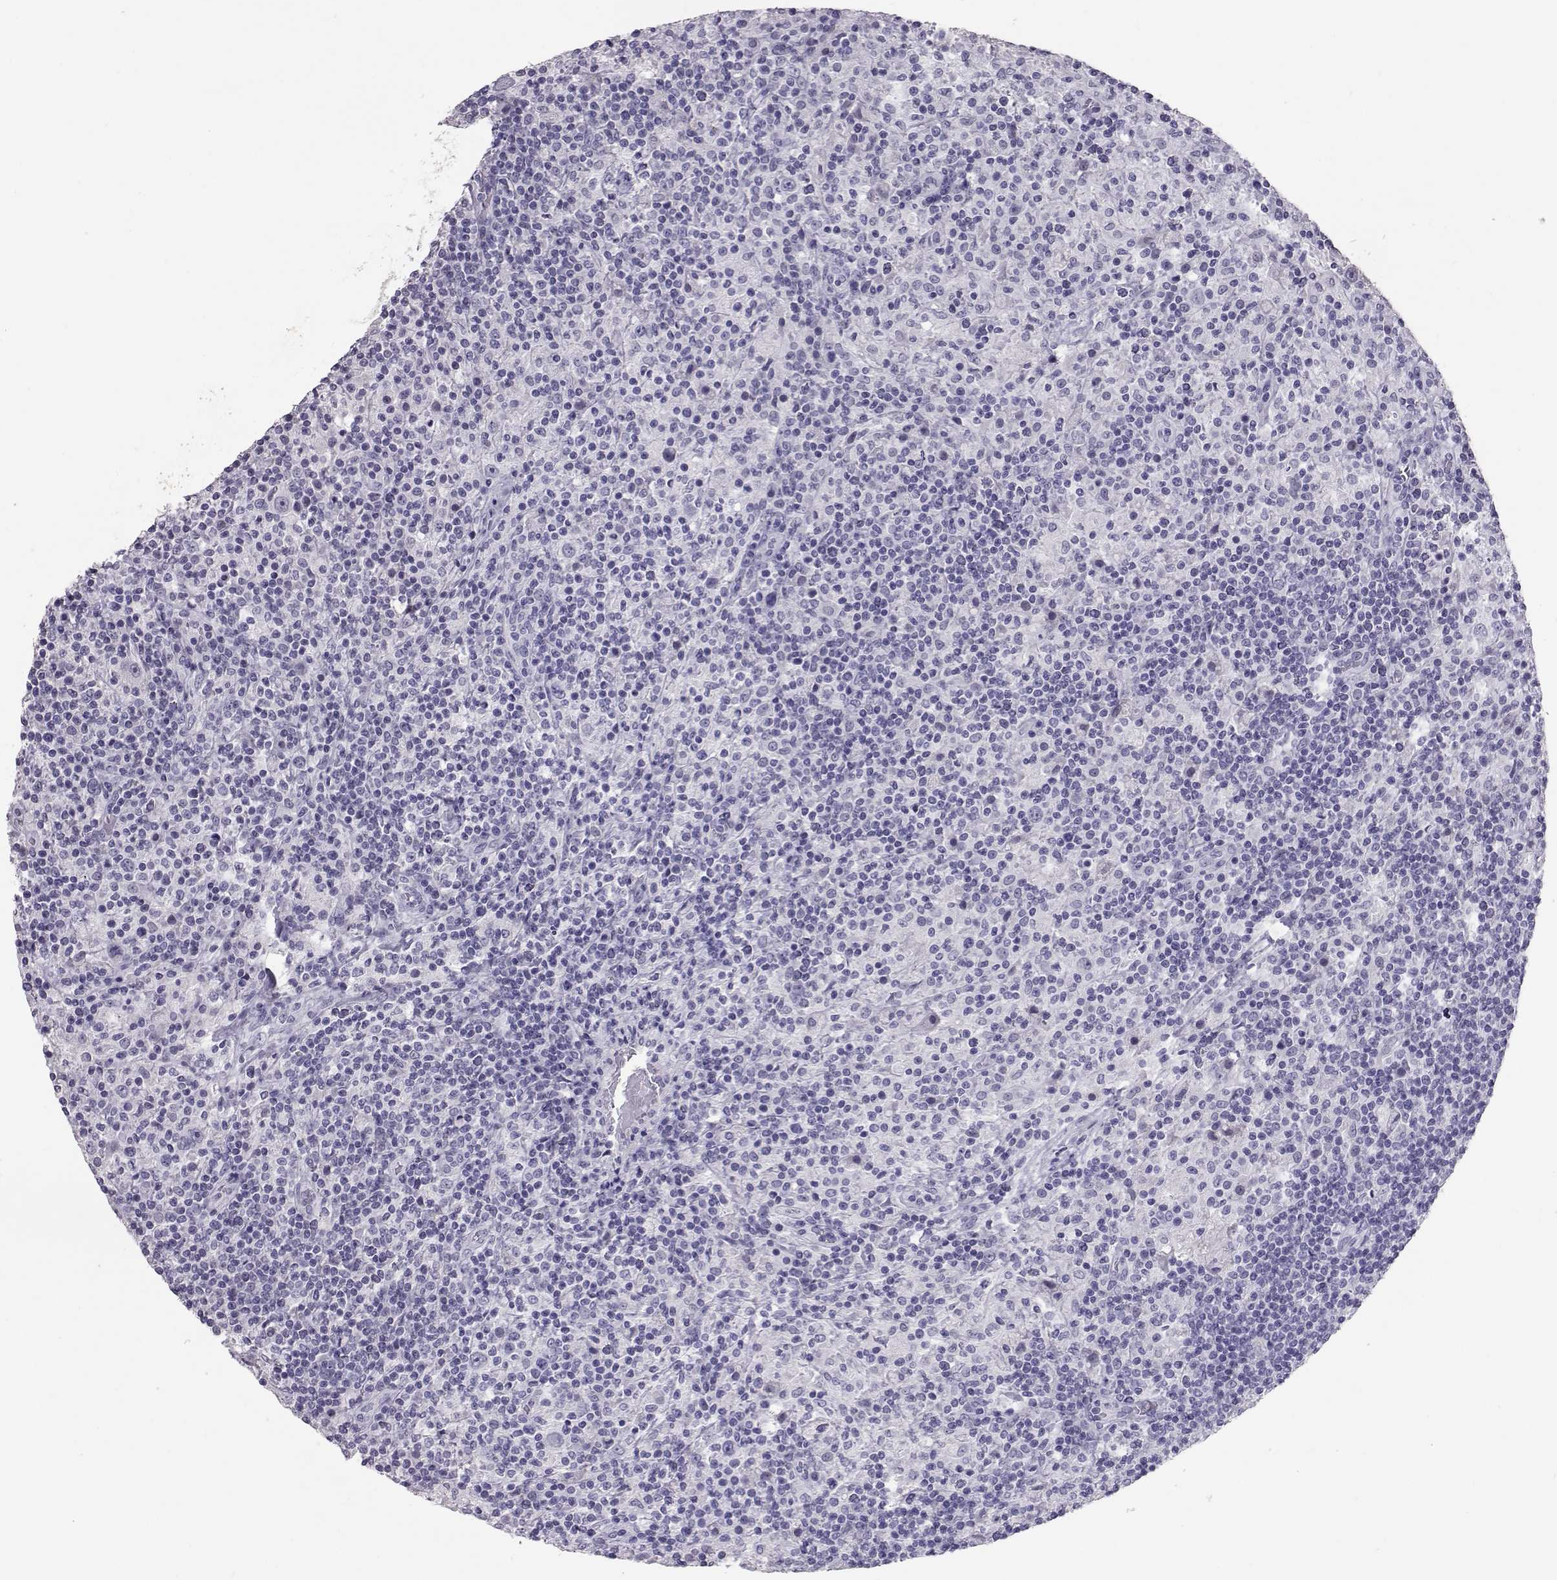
{"staining": {"intensity": "negative", "quantity": "none", "location": "none"}, "tissue": "lymphoma", "cell_type": "Tumor cells", "image_type": "cancer", "snomed": [{"axis": "morphology", "description": "Hodgkin's disease, NOS"}, {"axis": "topography", "description": "Lymph node"}], "caption": "Human lymphoma stained for a protein using immunohistochemistry (IHC) shows no staining in tumor cells.", "gene": "PMCH", "patient": {"sex": "male", "age": 70}}